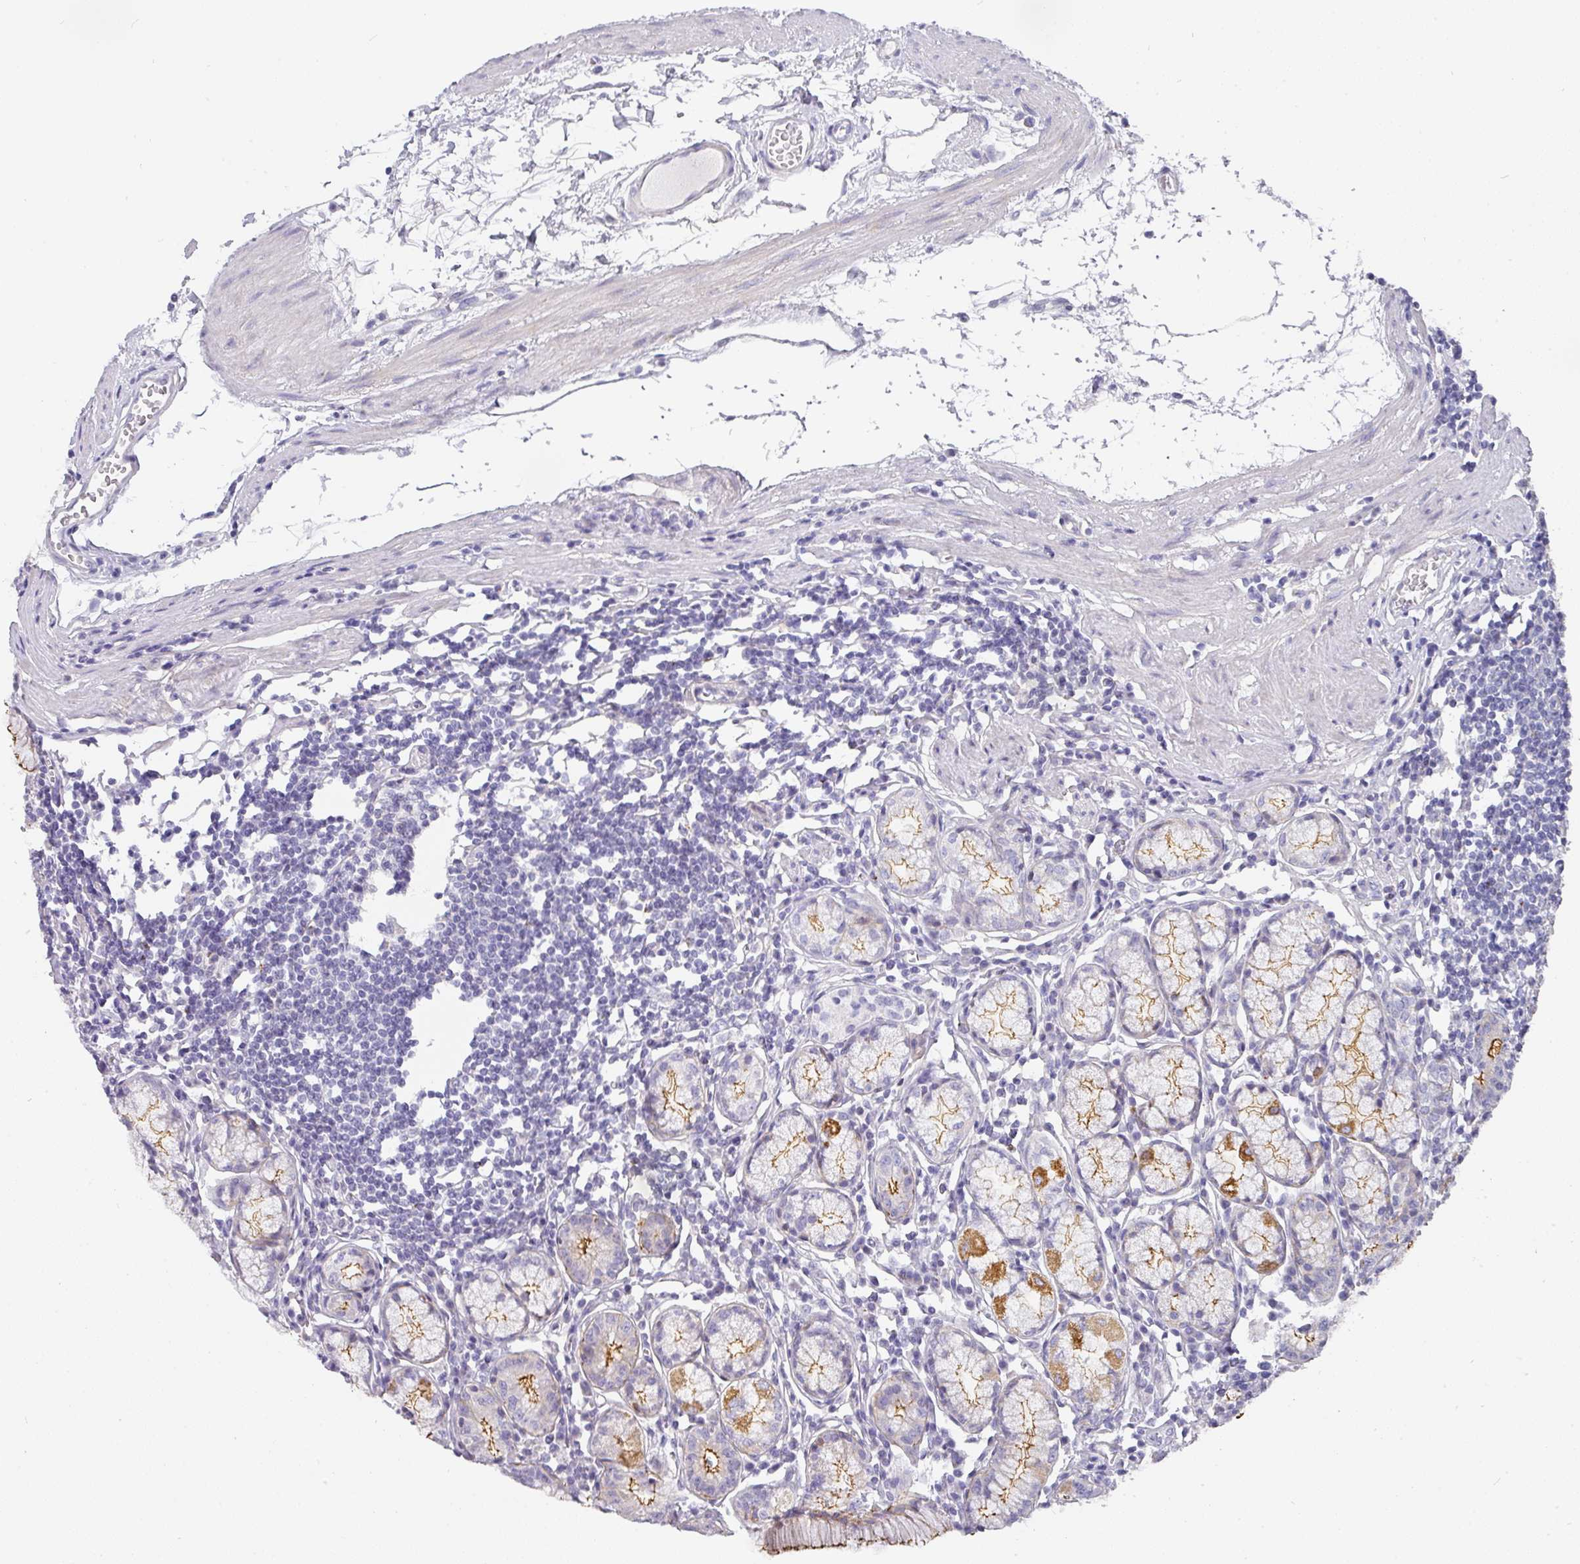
{"staining": {"intensity": "strong", "quantity": "25%-75%", "location": "cytoplasmic/membranous"}, "tissue": "stomach", "cell_type": "Glandular cells", "image_type": "normal", "snomed": [{"axis": "morphology", "description": "Normal tissue, NOS"}, {"axis": "topography", "description": "Stomach"}], "caption": "Immunohistochemical staining of benign stomach reveals strong cytoplasmic/membranous protein expression in about 25%-75% of glandular cells.", "gene": "ANKRD29", "patient": {"sex": "male", "age": 55}}